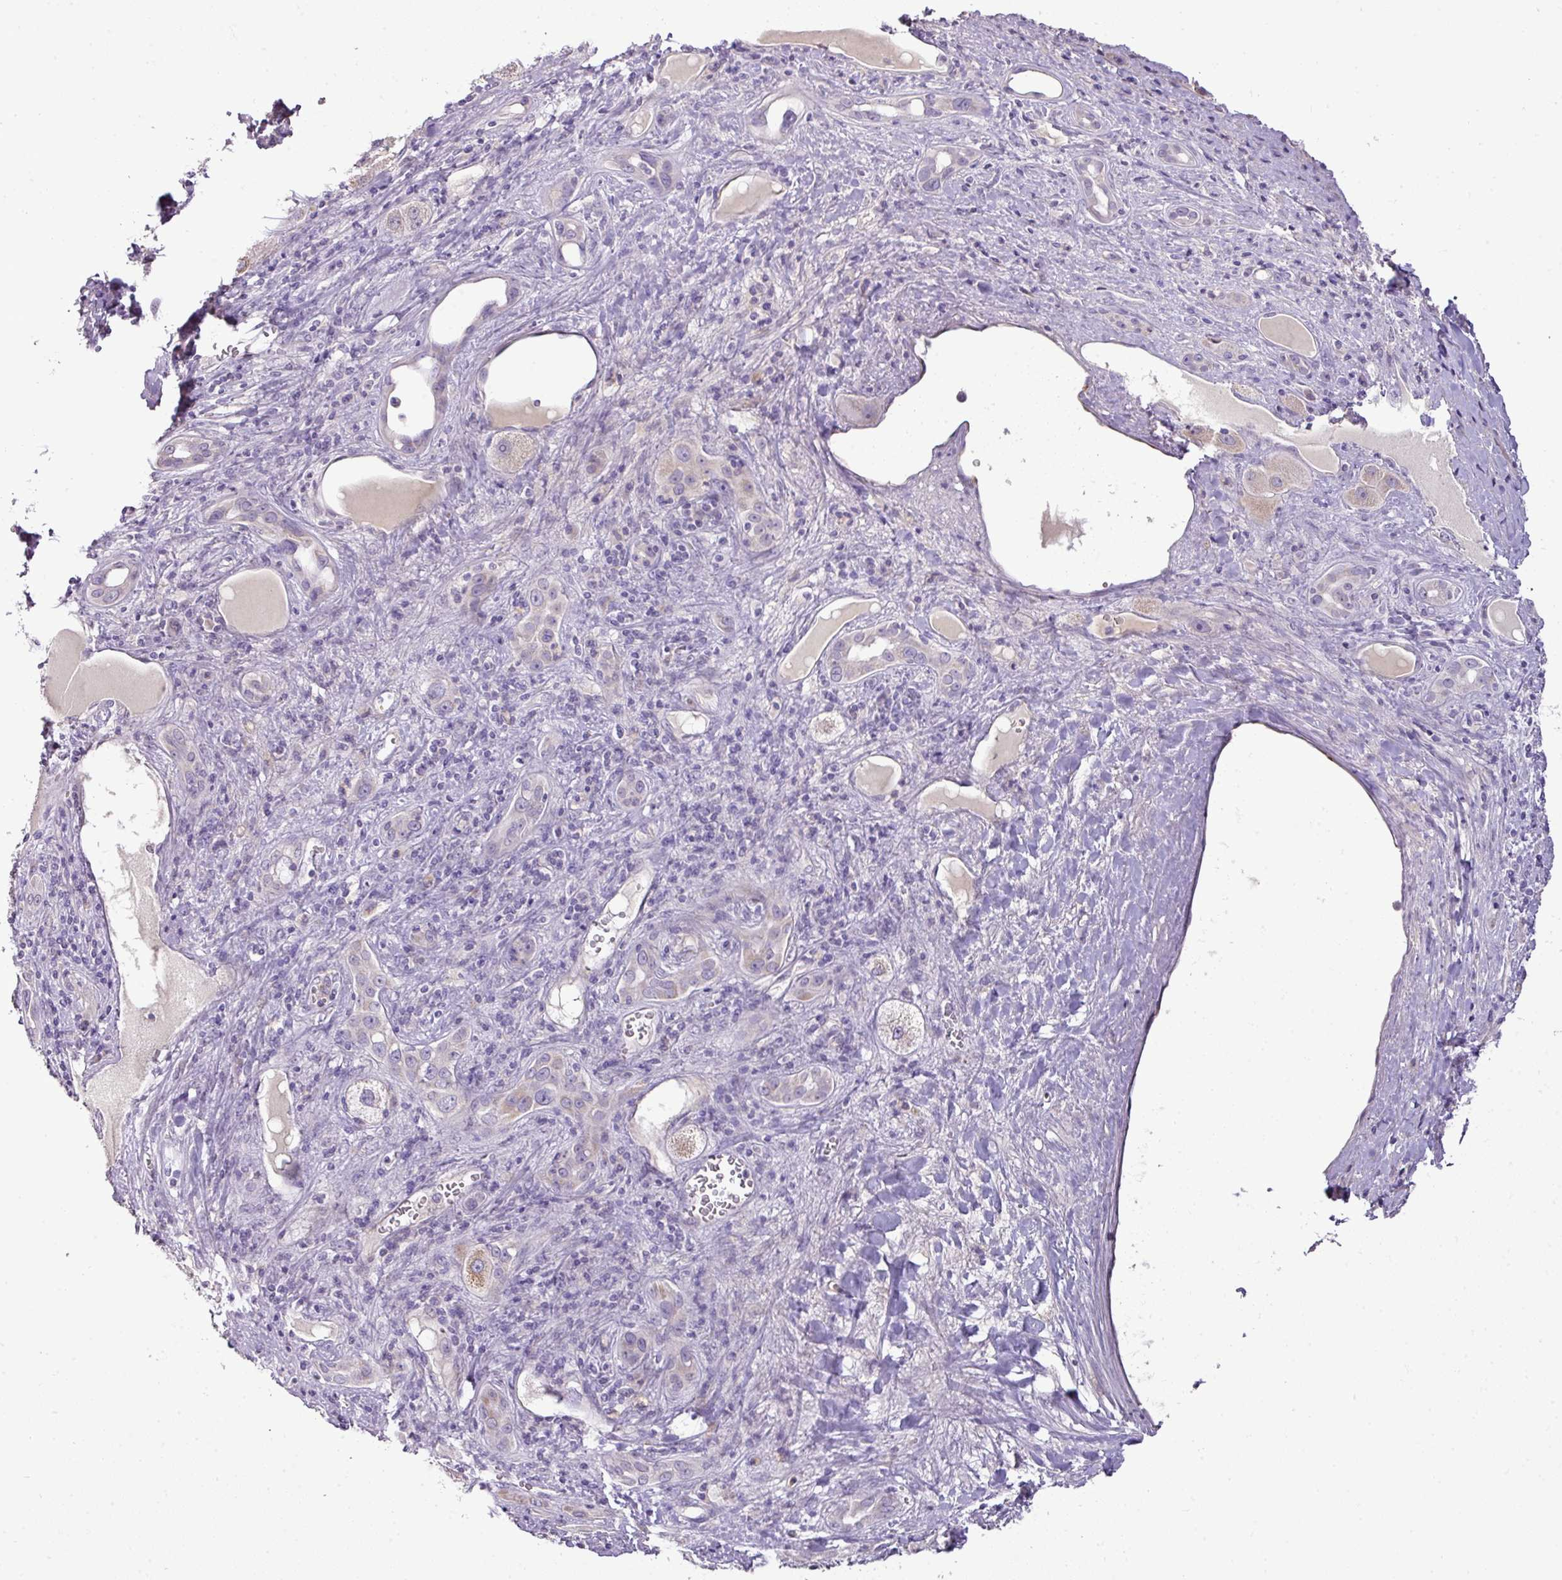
{"staining": {"intensity": "negative", "quantity": "none", "location": "none"}, "tissue": "liver cancer", "cell_type": "Tumor cells", "image_type": "cancer", "snomed": [{"axis": "morphology", "description": "Carcinoma, Hepatocellular, NOS"}, {"axis": "topography", "description": "Liver"}], "caption": "A high-resolution micrograph shows immunohistochemistry staining of liver cancer, which reveals no significant staining in tumor cells. (DAB IHC visualized using brightfield microscopy, high magnification).", "gene": "BRINP2", "patient": {"sex": "female", "age": 73}}